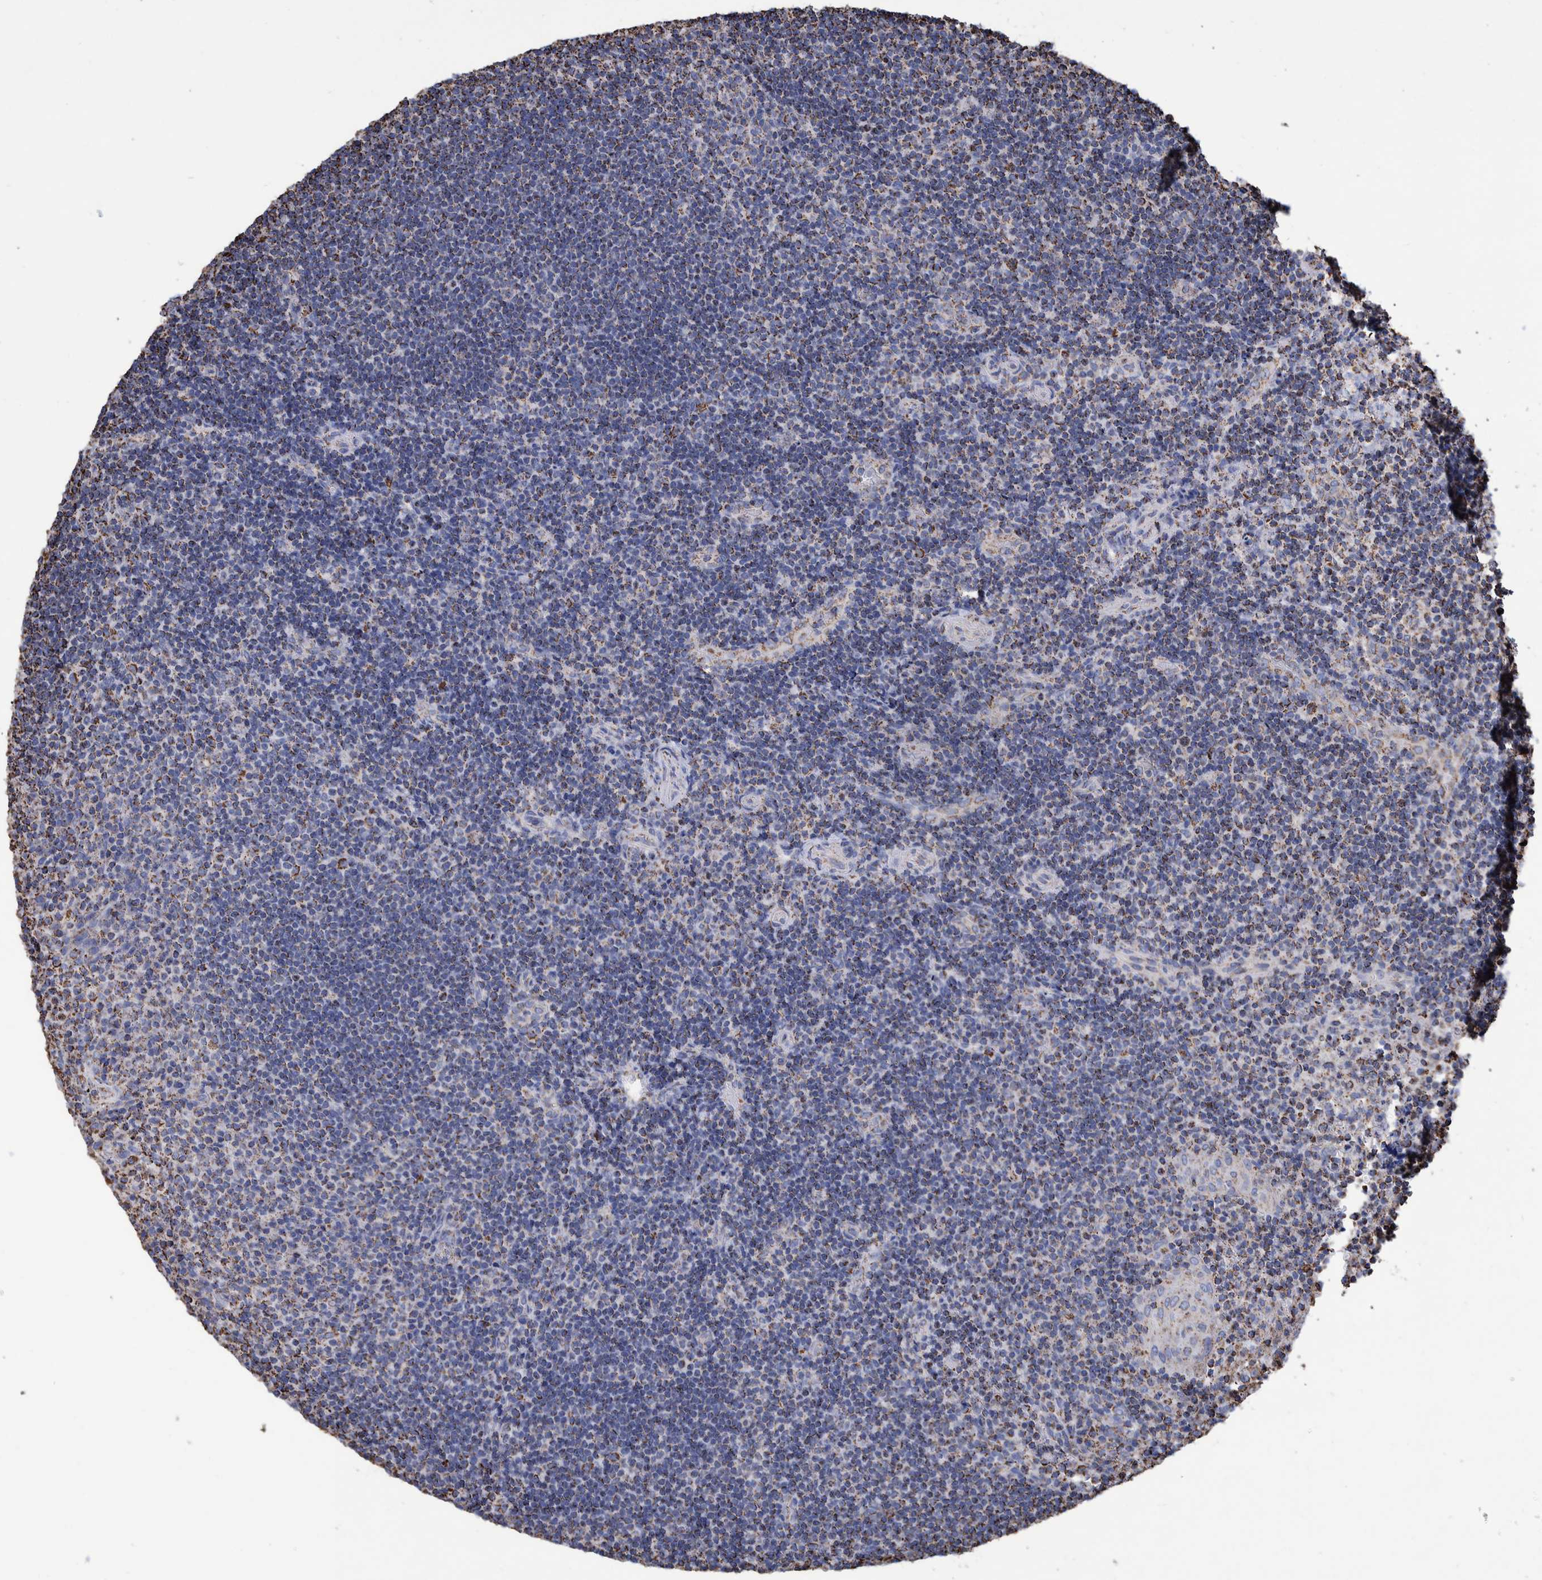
{"staining": {"intensity": "strong", "quantity": "25%-75%", "location": "cytoplasmic/membranous"}, "tissue": "lymphoma", "cell_type": "Tumor cells", "image_type": "cancer", "snomed": [{"axis": "morphology", "description": "Malignant lymphoma, non-Hodgkin's type, High grade"}, {"axis": "topography", "description": "Tonsil"}], "caption": "The image shows staining of high-grade malignant lymphoma, non-Hodgkin's type, revealing strong cytoplasmic/membranous protein staining (brown color) within tumor cells.", "gene": "VPS26C", "patient": {"sex": "female", "age": 36}}